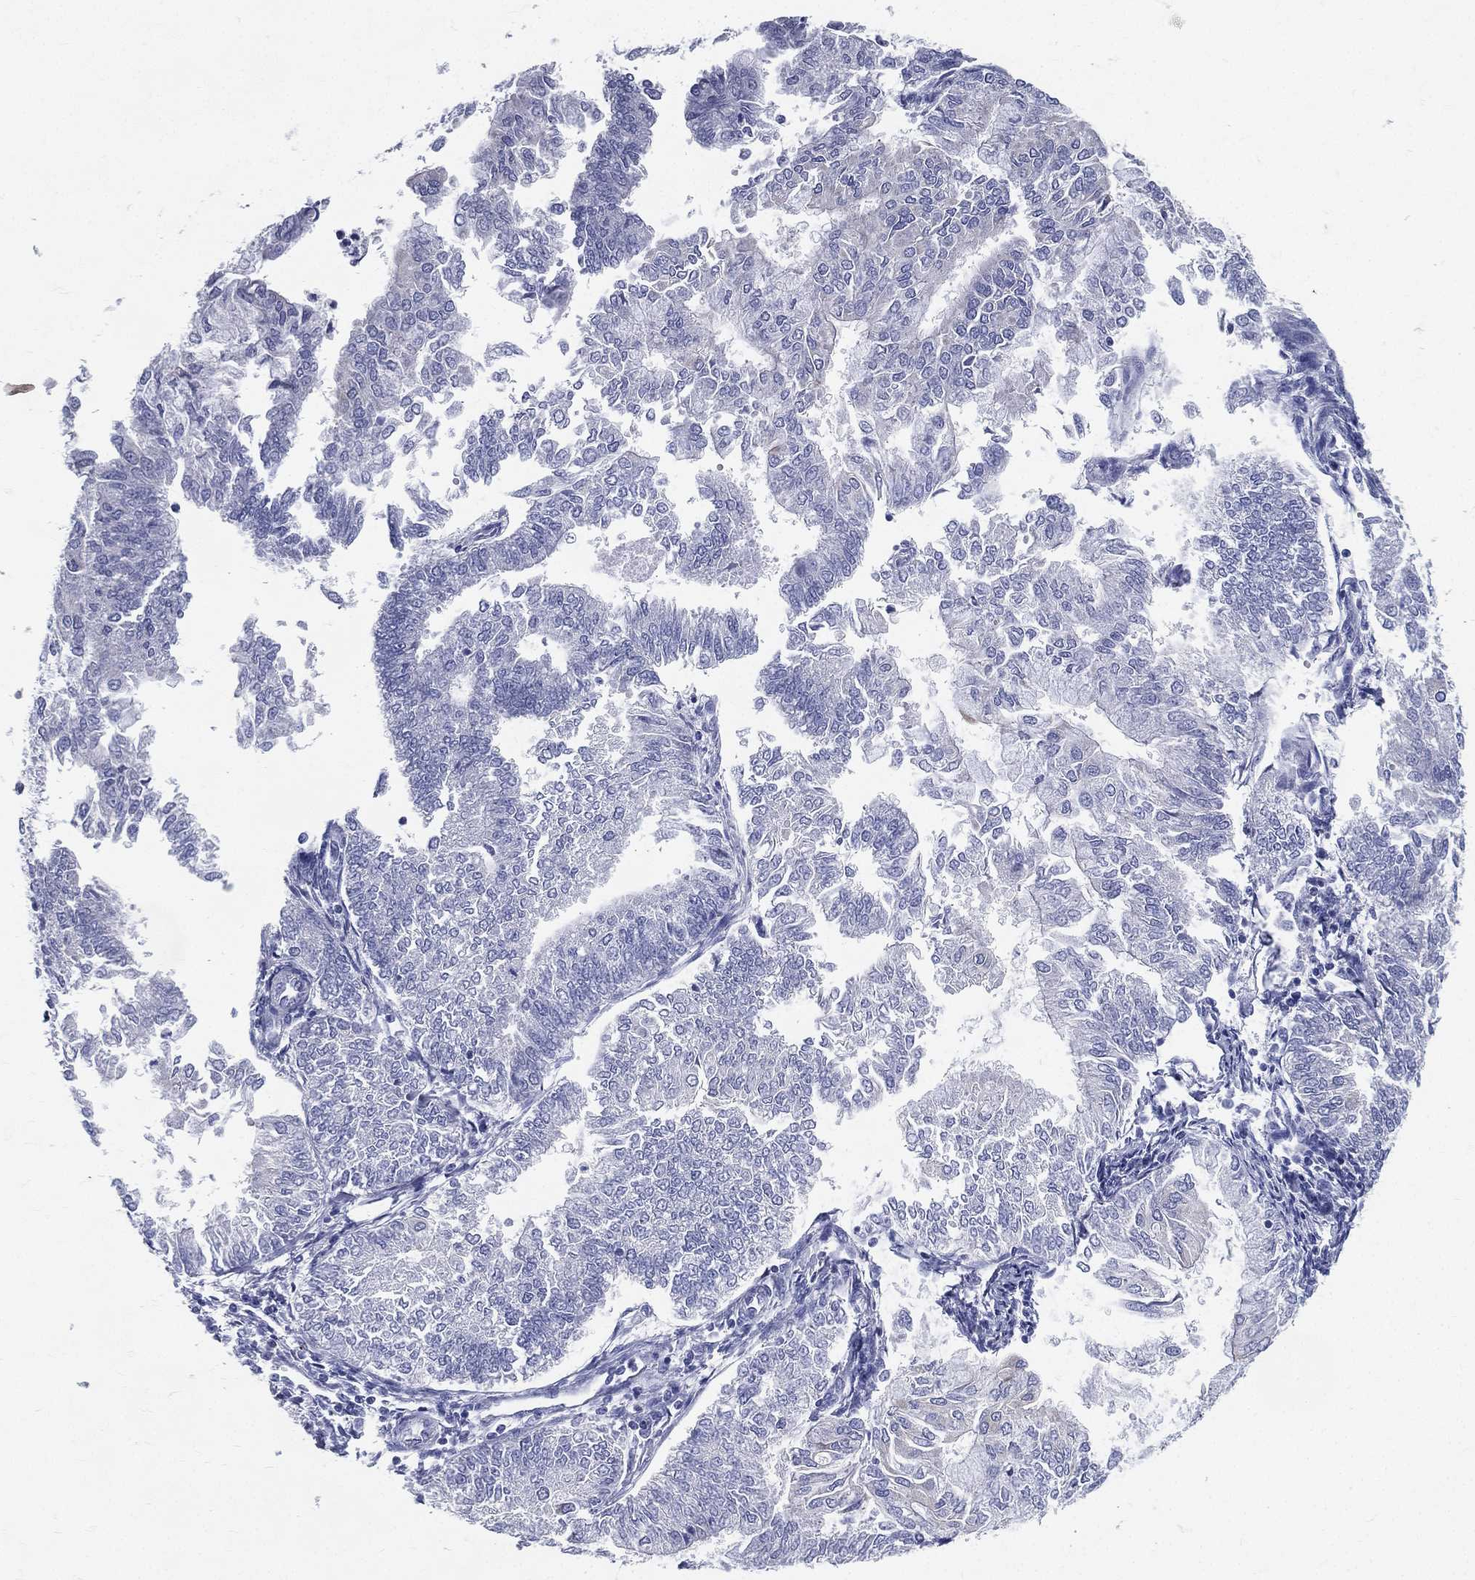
{"staining": {"intensity": "negative", "quantity": "none", "location": "none"}, "tissue": "endometrial cancer", "cell_type": "Tumor cells", "image_type": "cancer", "snomed": [{"axis": "morphology", "description": "Adenocarcinoma, NOS"}, {"axis": "topography", "description": "Endometrium"}], "caption": "This is an IHC micrograph of human endometrial cancer. There is no expression in tumor cells.", "gene": "PWWP3A", "patient": {"sex": "female", "age": 59}}